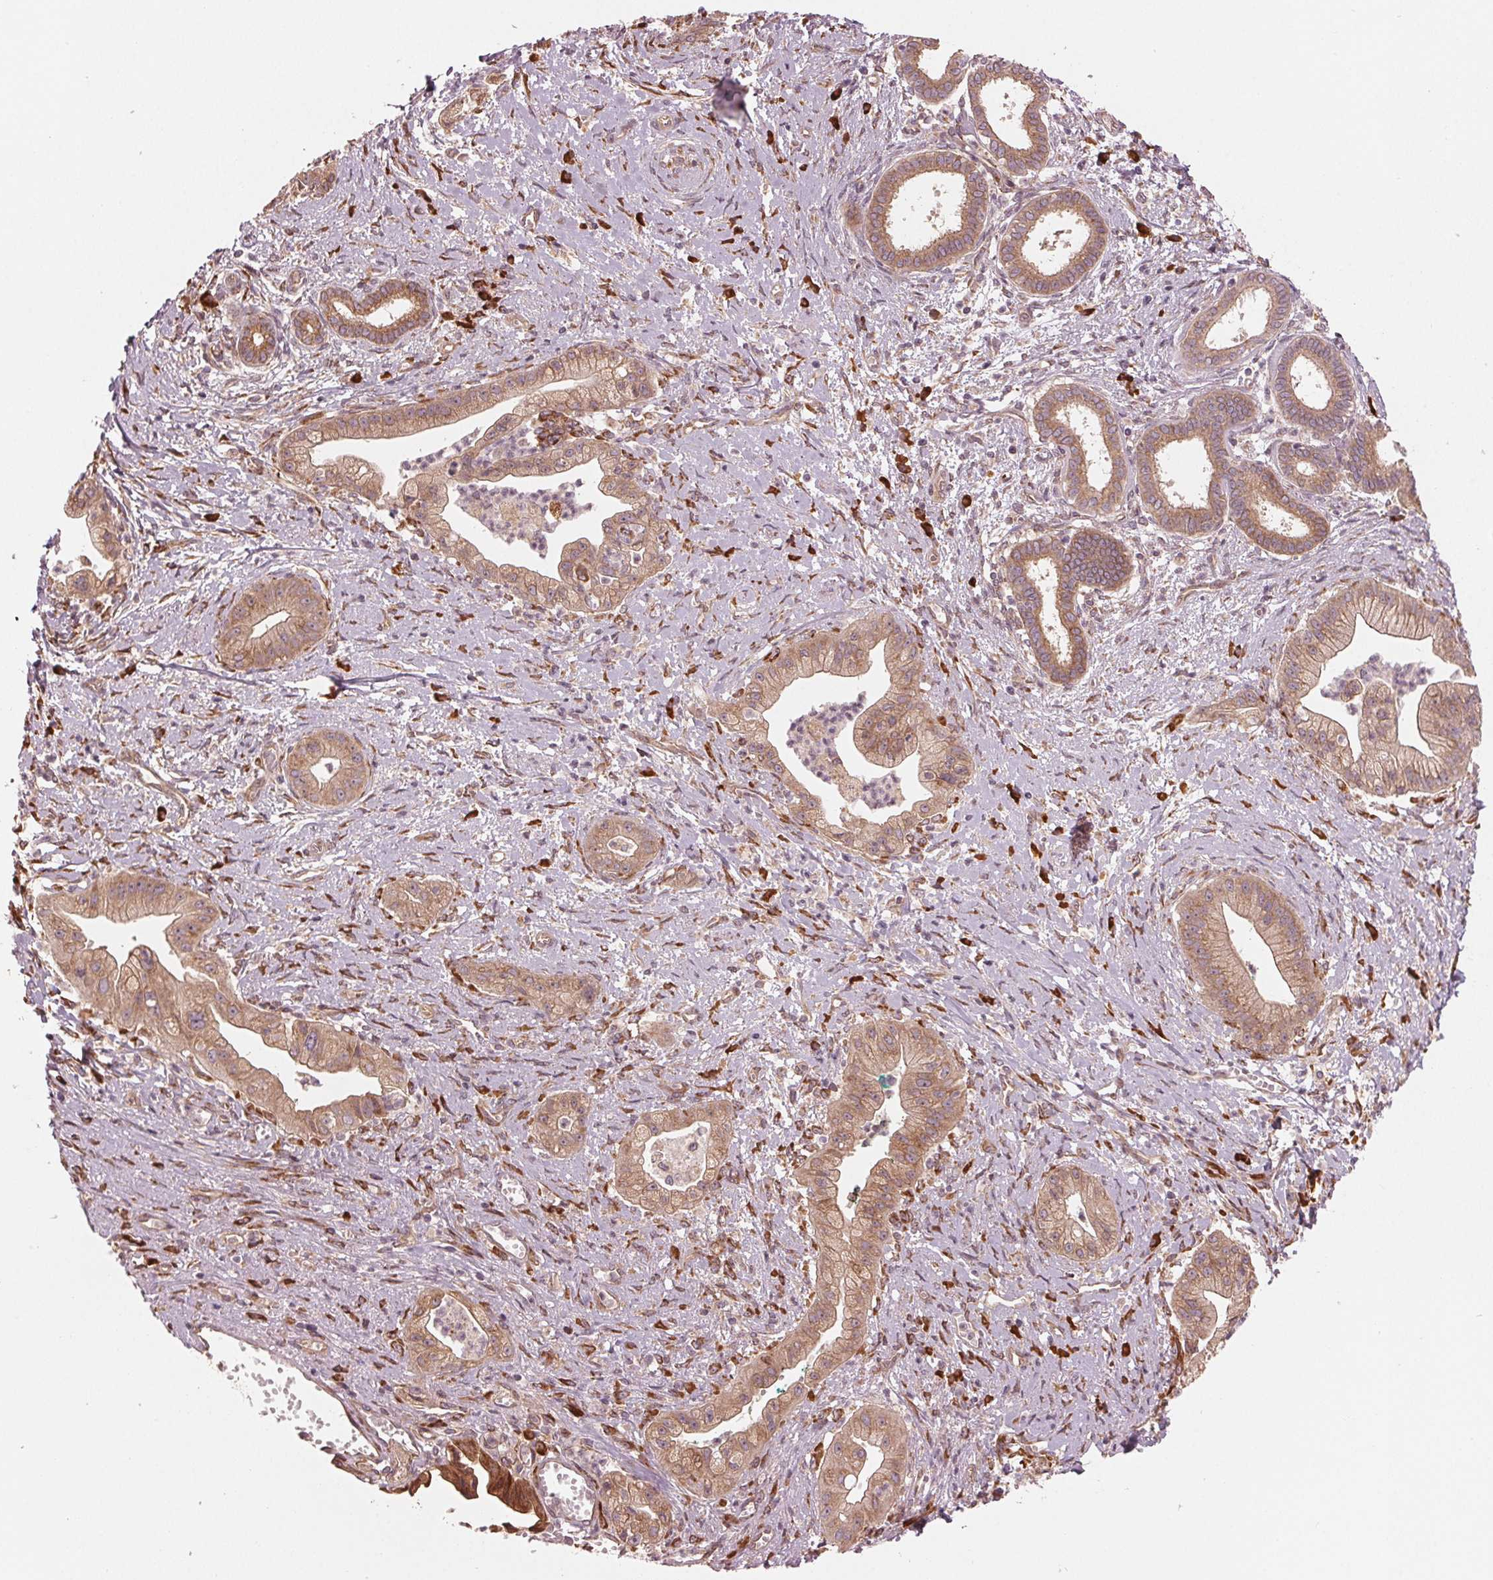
{"staining": {"intensity": "moderate", "quantity": ">75%", "location": "cytoplasmic/membranous"}, "tissue": "pancreatic cancer", "cell_type": "Tumor cells", "image_type": "cancer", "snomed": [{"axis": "morphology", "description": "Normal tissue, NOS"}, {"axis": "morphology", "description": "Adenocarcinoma, NOS"}, {"axis": "topography", "description": "Lymph node"}, {"axis": "topography", "description": "Pancreas"}], "caption": "Pancreatic adenocarcinoma stained for a protein shows moderate cytoplasmic/membranous positivity in tumor cells. (DAB IHC, brown staining for protein, blue staining for nuclei).", "gene": "CMIP", "patient": {"sex": "female", "age": 58}}